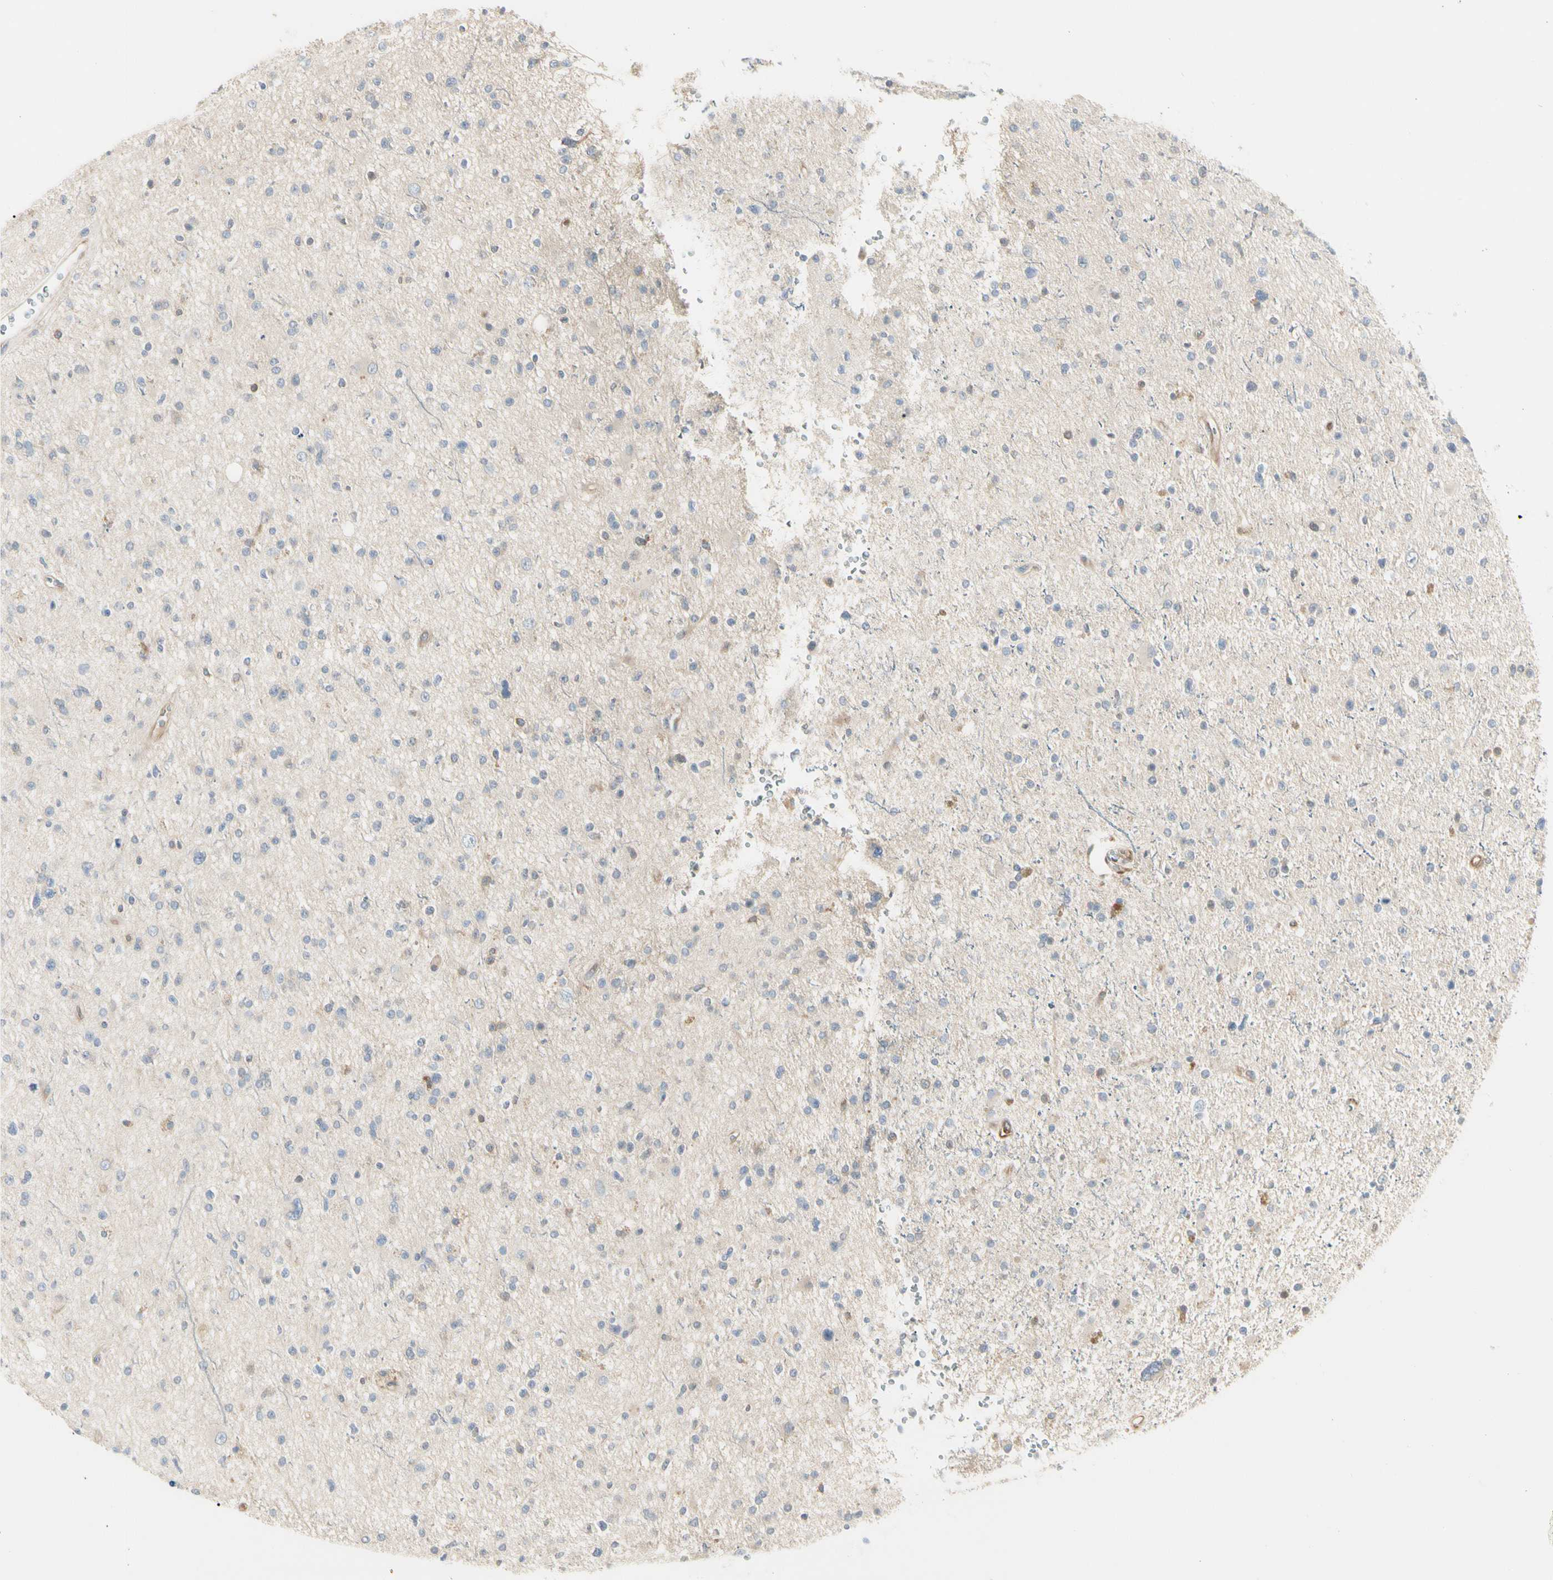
{"staining": {"intensity": "negative", "quantity": "none", "location": "none"}, "tissue": "glioma", "cell_type": "Tumor cells", "image_type": "cancer", "snomed": [{"axis": "morphology", "description": "Glioma, malignant, High grade"}, {"axis": "topography", "description": "Brain"}], "caption": "Micrograph shows no protein staining in tumor cells of glioma tissue. (Stains: DAB (3,3'-diaminobenzidine) immunohistochemistry with hematoxylin counter stain, Microscopy: brightfield microscopy at high magnification).", "gene": "NFKB2", "patient": {"sex": "male", "age": 33}}